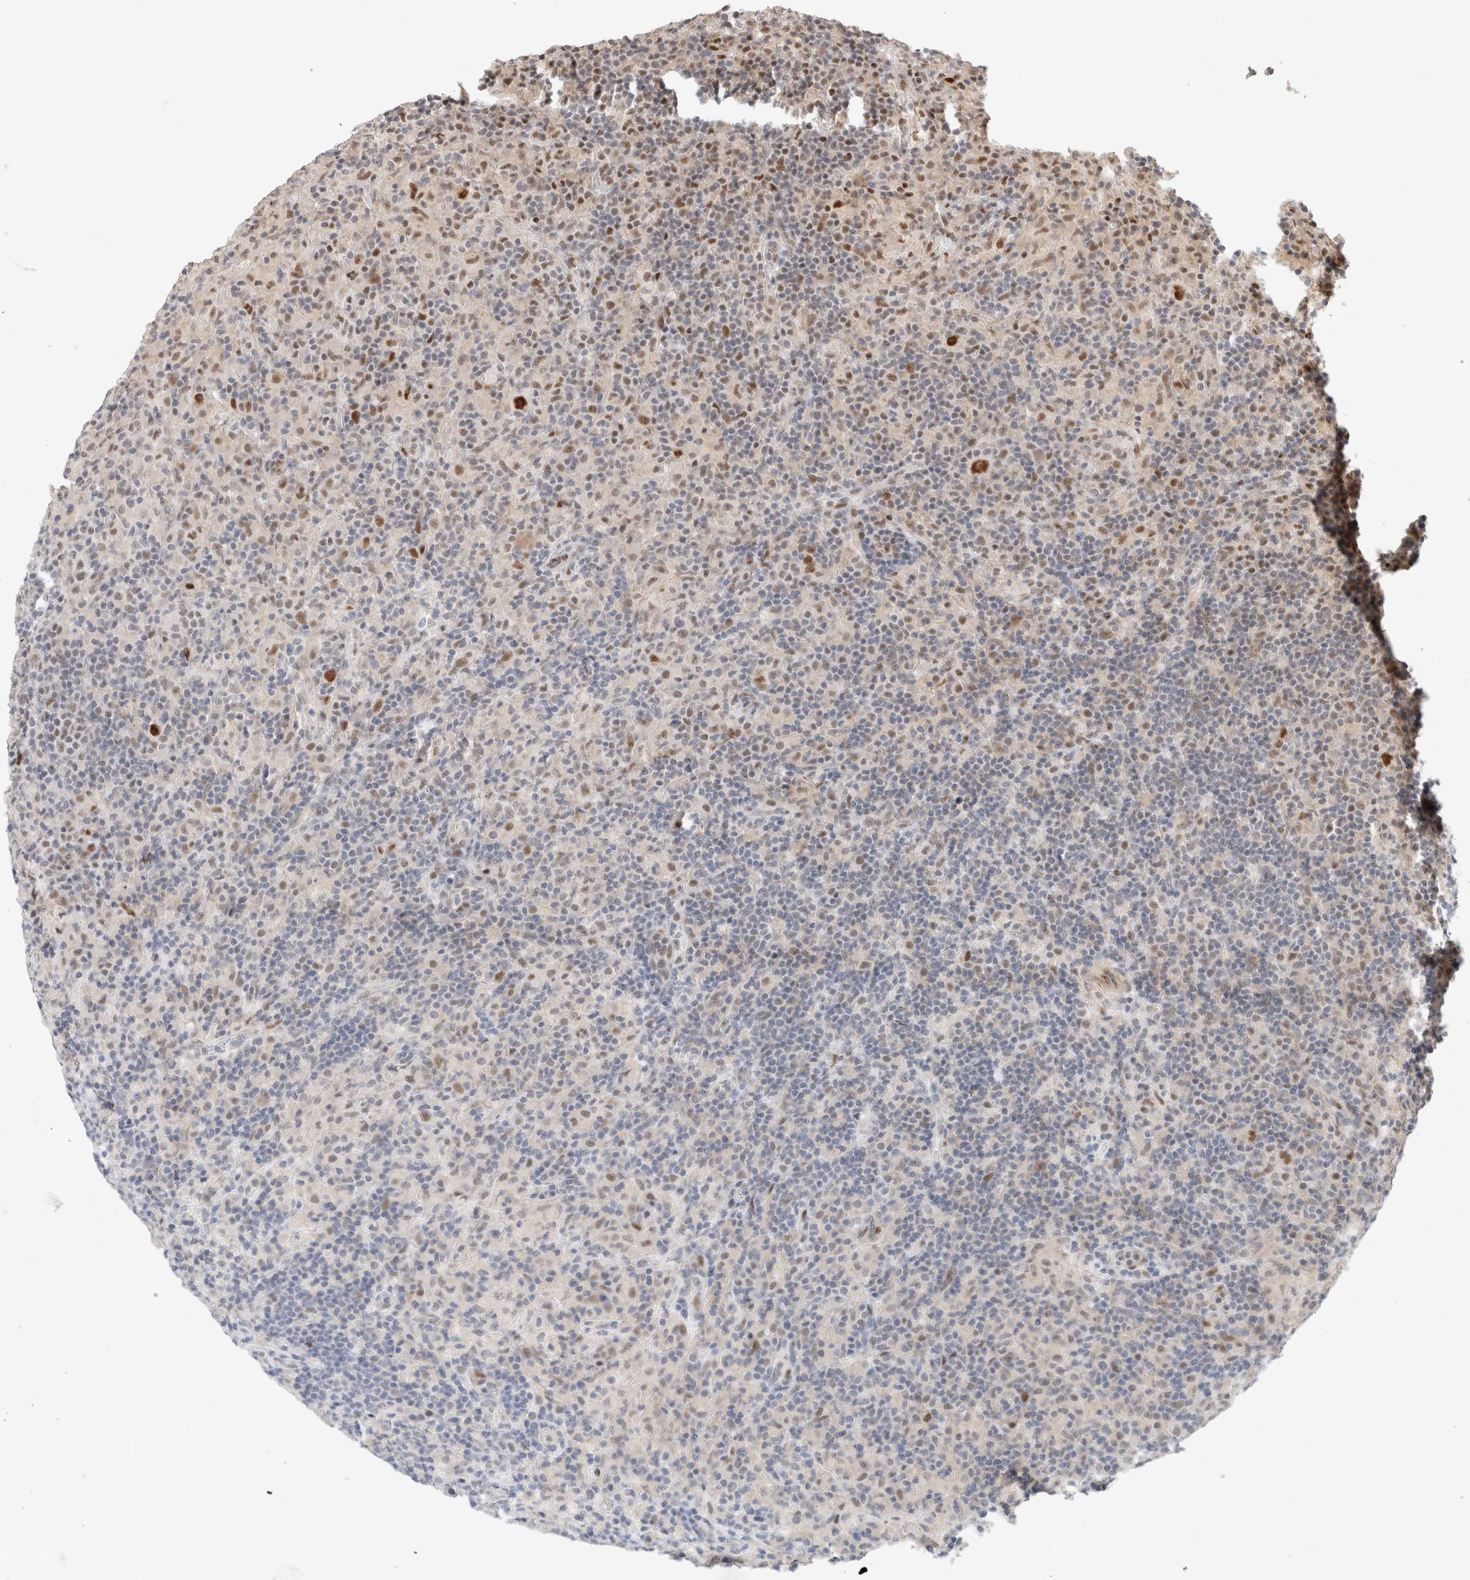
{"staining": {"intensity": "strong", "quantity": ">75%", "location": "nuclear"}, "tissue": "lymphoma", "cell_type": "Tumor cells", "image_type": "cancer", "snomed": [{"axis": "morphology", "description": "Hodgkin's disease, NOS"}, {"axis": "topography", "description": "Lymph node"}], "caption": "Strong nuclear staining is seen in approximately >75% of tumor cells in lymphoma.", "gene": "ID3", "patient": {"sex": "male", "age": 70}}